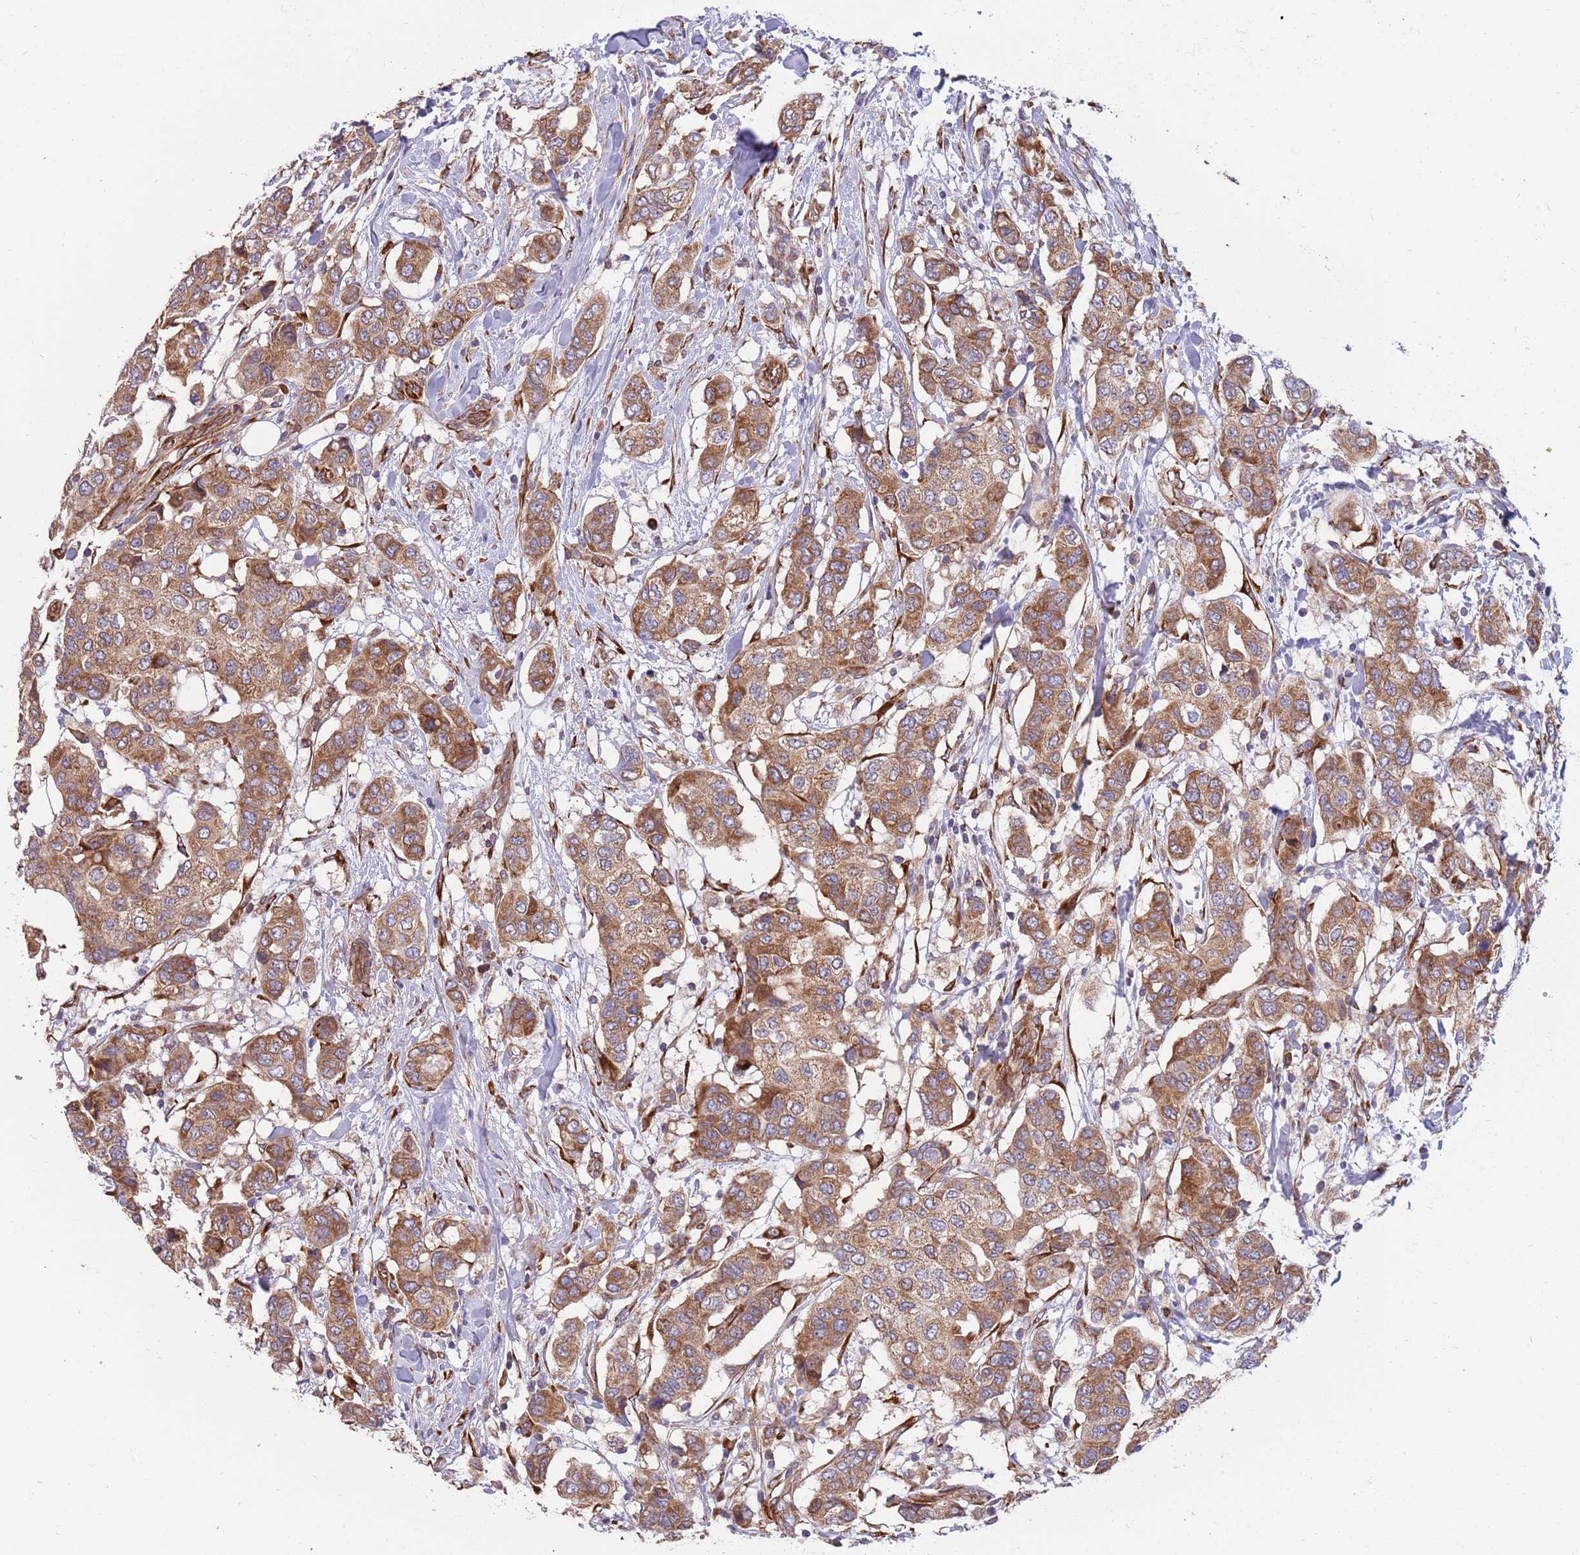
{"staining": {"intensity": "moderate", "quantity": ">75%", "location": "cytoplasmic/membranous"}, "tissue": "breast cancer", "cell_type": "Tumor cells", "image_type": "cancer", "snomed": [{"axis": "morphology", "description": "Lobular carcinoma"}, {"axis": "topography", "description": "Breast"}], "caption": "Breast lobular carcinoma stained for a protein reveals moderate cytoplasmic/membranous positivity in tumor cells.", "gene": "ARMCX6", "patient": {"sex": "female", "age": 51}}